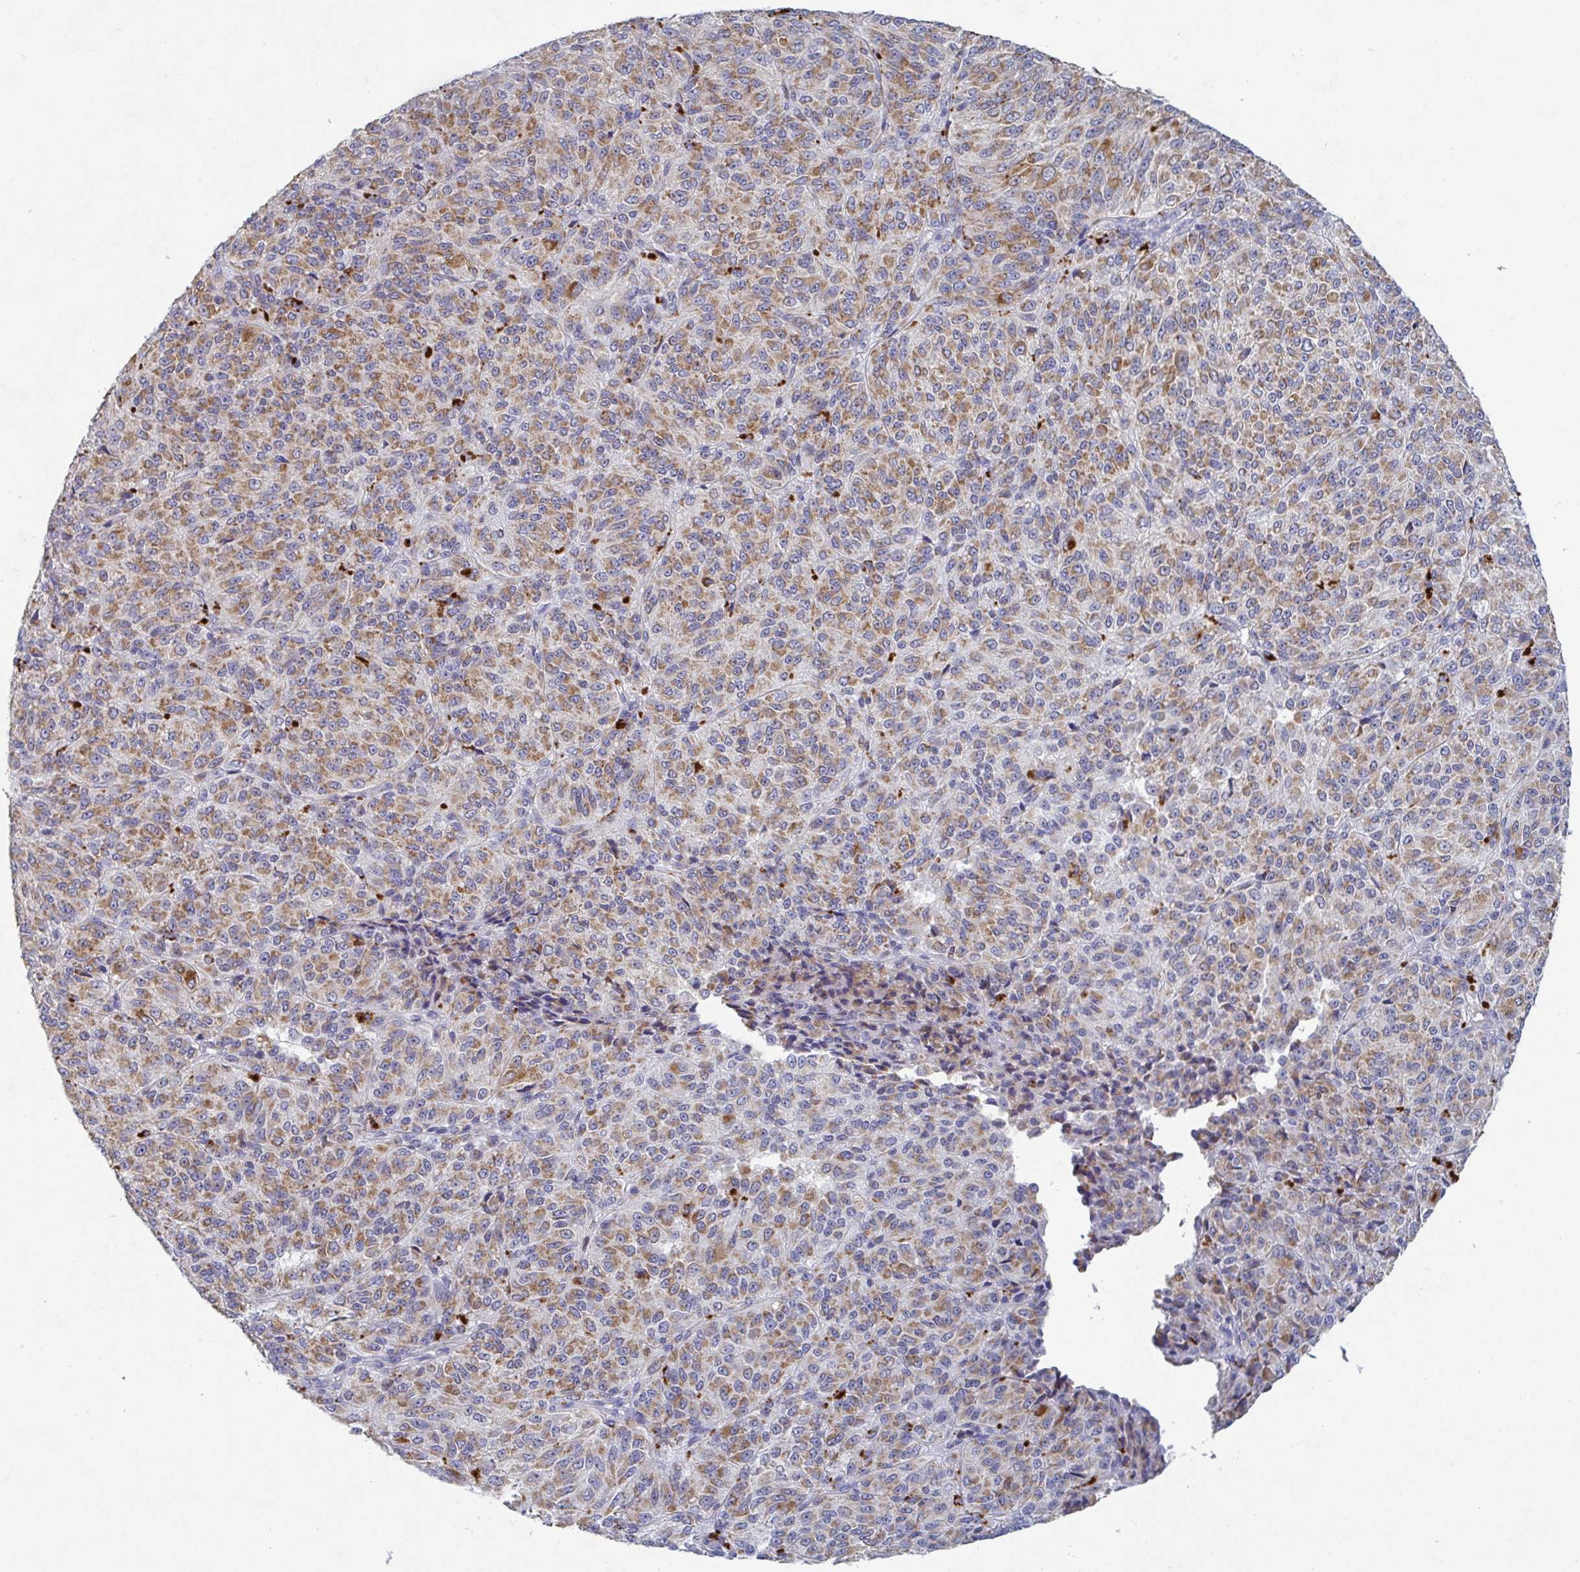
{"staining": {"intensity": "moderate", "quantity": ">75%", "location": "cytoplasmic/membranous"}, "tissue": "melanoma", "cell_type": "Tumor cells", "image_type": "cancer", "snomed": [{"axis": "morphology", "description": "Malignant melanoma, Metastatic site"}, {"axis": "topography", "description": "Brain"}], "caption": "A photomicrograph showing moderate cytoplasmic/membranous expression in about >75% of tumor cells in malignant melanoma (metastatic site), as visualized by brown immunohistochemical staining.", "gene": "GALNT13", "patient": {"sex": "female", "age": 56}}